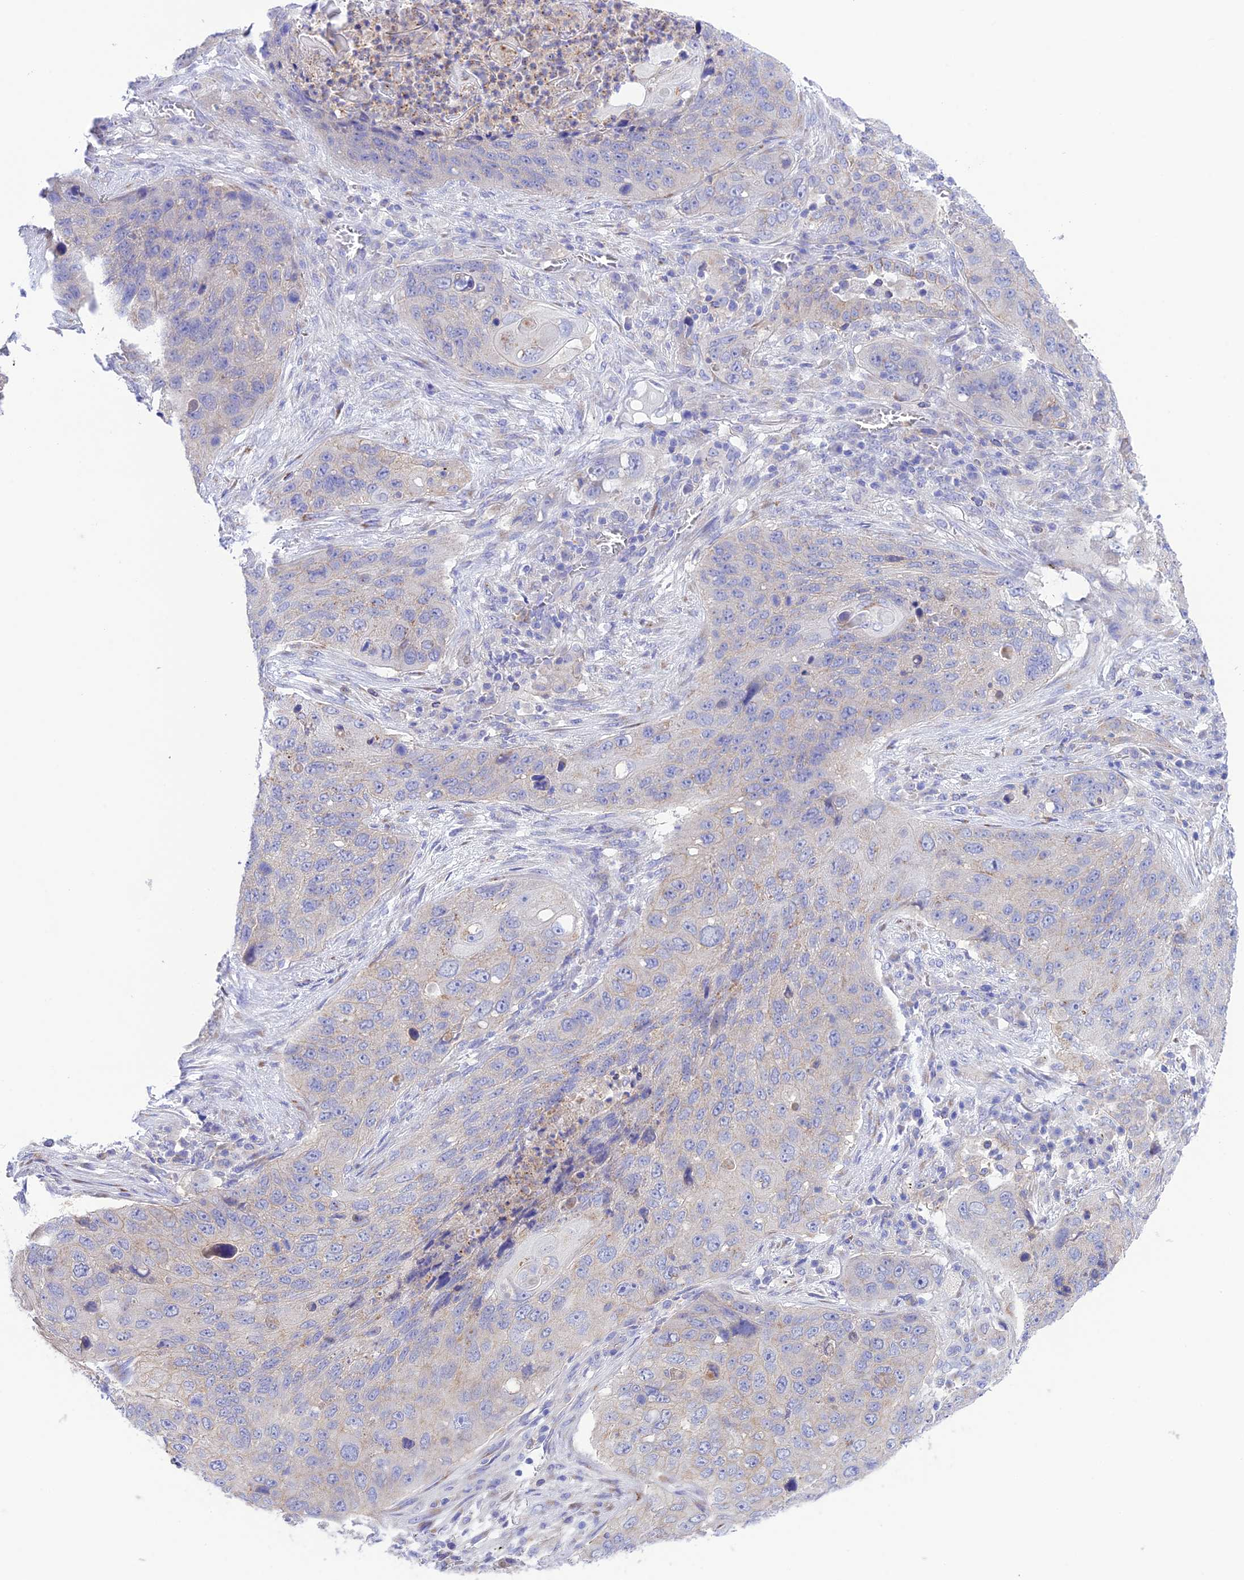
{"staining": {"intensity": "negative", "quantity": "none", "location": "none"}, "tissue": "lung cancer", "cell_type": "Tumor cells", "image_type": "cancer", "snomed": [{"axis": "morphology", "description": "Squamous cell carcinoma, NOS"}, {"axis": "topography", "description": "Lung"}], "caption": "Immunohistochemistry photomicrograph of neoplastic tissue: human lung cancer (squamous cell carcinoma) stained with DAB displays no significant protein positivity in tumor cells.", "gene": "CHSY3", "patient": {"sex": "female", "age": 63}}